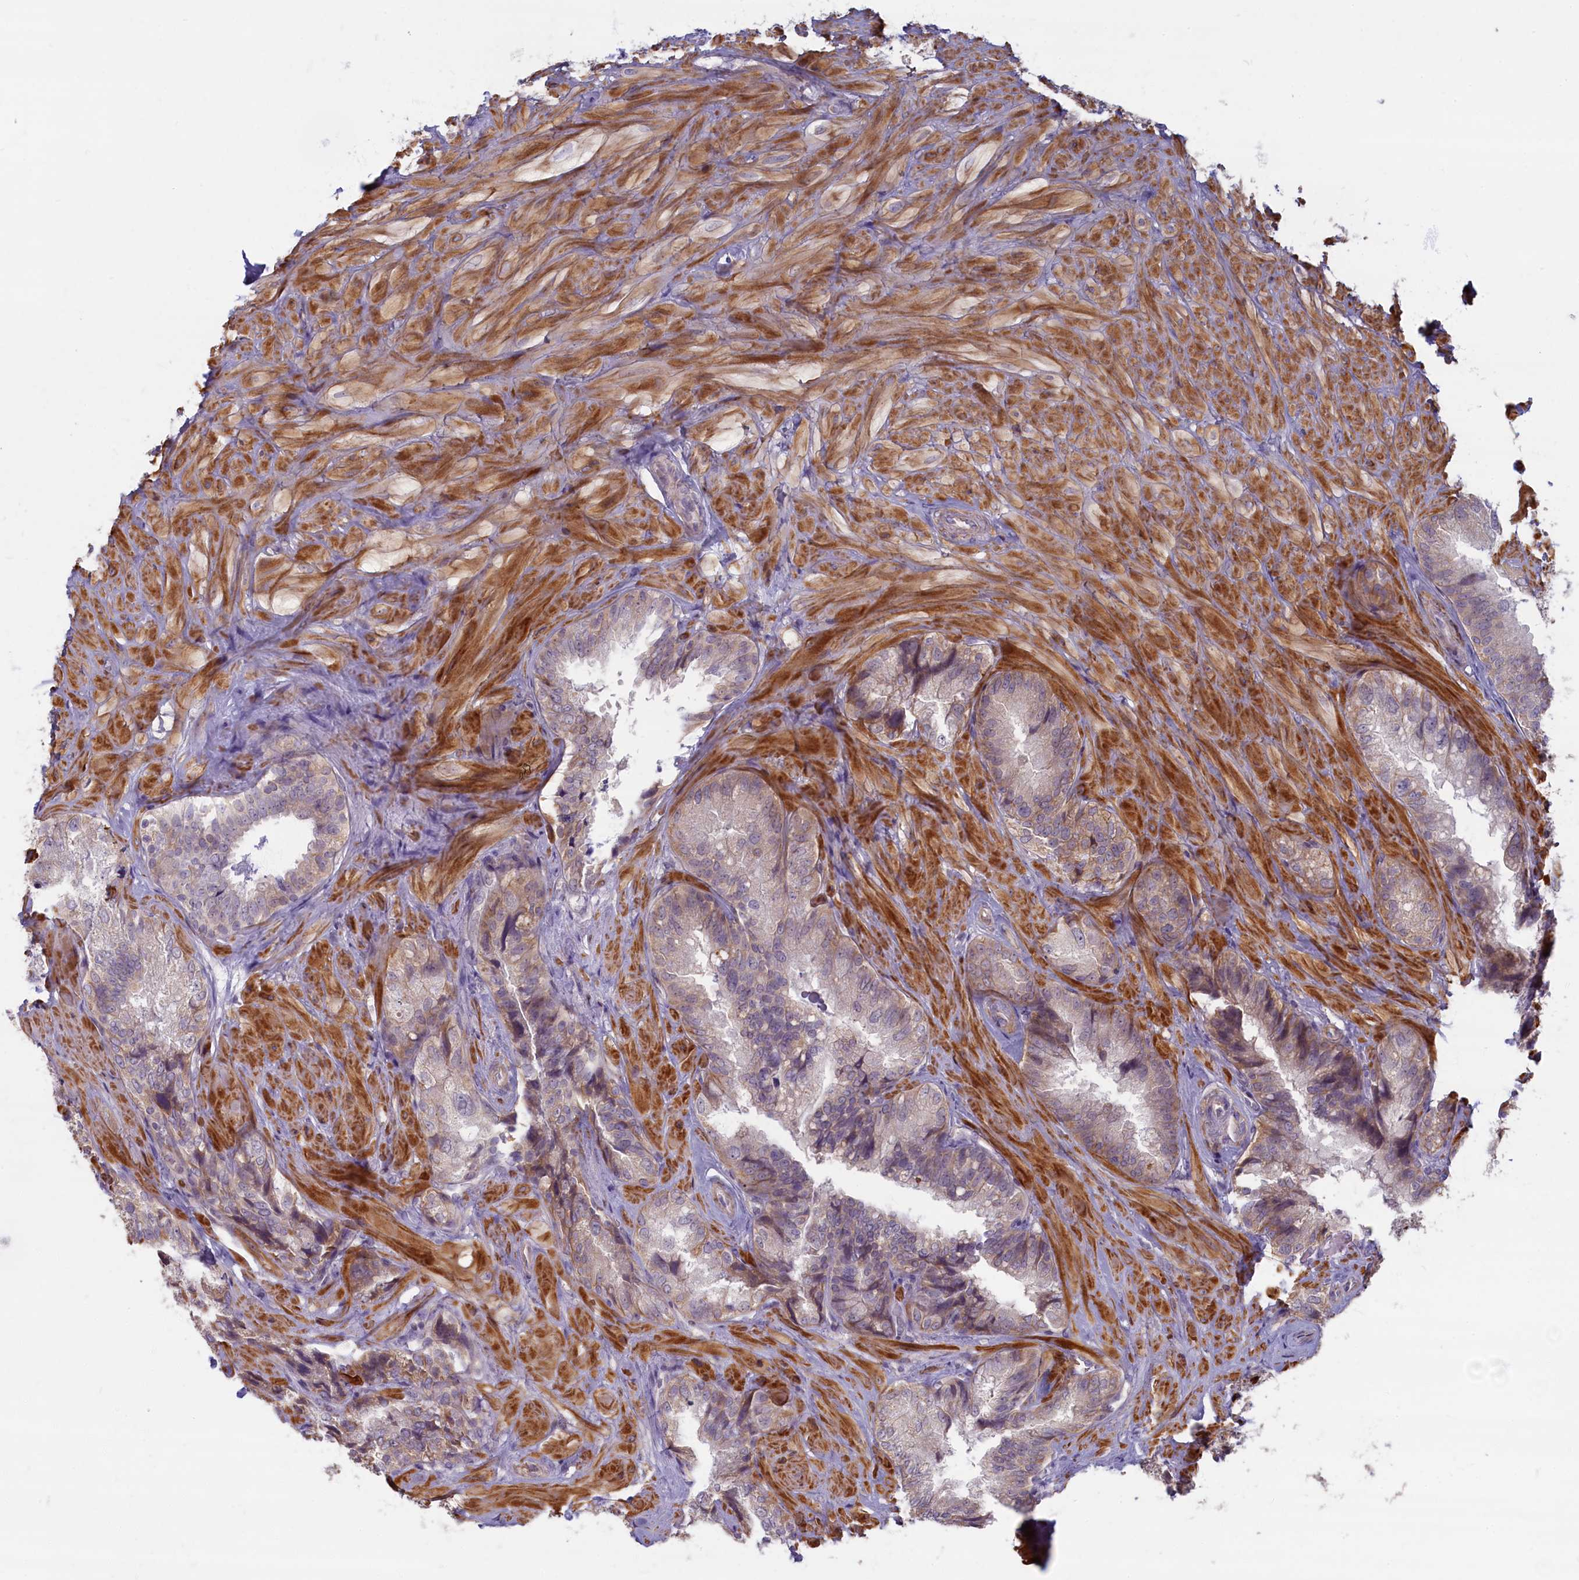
{"staining": {"intensity": "weak", "quantity": "<25%", "location": "cytoplasmic/membranous"}, "tissue": "seminal vesicle", "cell_type": "Glandular cells", "image_type": "normal", "snomed": [{"axis": "morphology", "description": "Normal tissue, NOS"}, {"axis": "topography", "description": "Prostate and seminal vesicle, NOS"}, {"axis": "topography", "description": "Prostate"}, {"axis": "topography", "description": "Seminal veicle"}], "caption": "The micrograph exhibits no staining of glandular cells in benign seminal vesicle.", "gene": "TRPM4", "patient": {"sex": "male", "age": 67}}